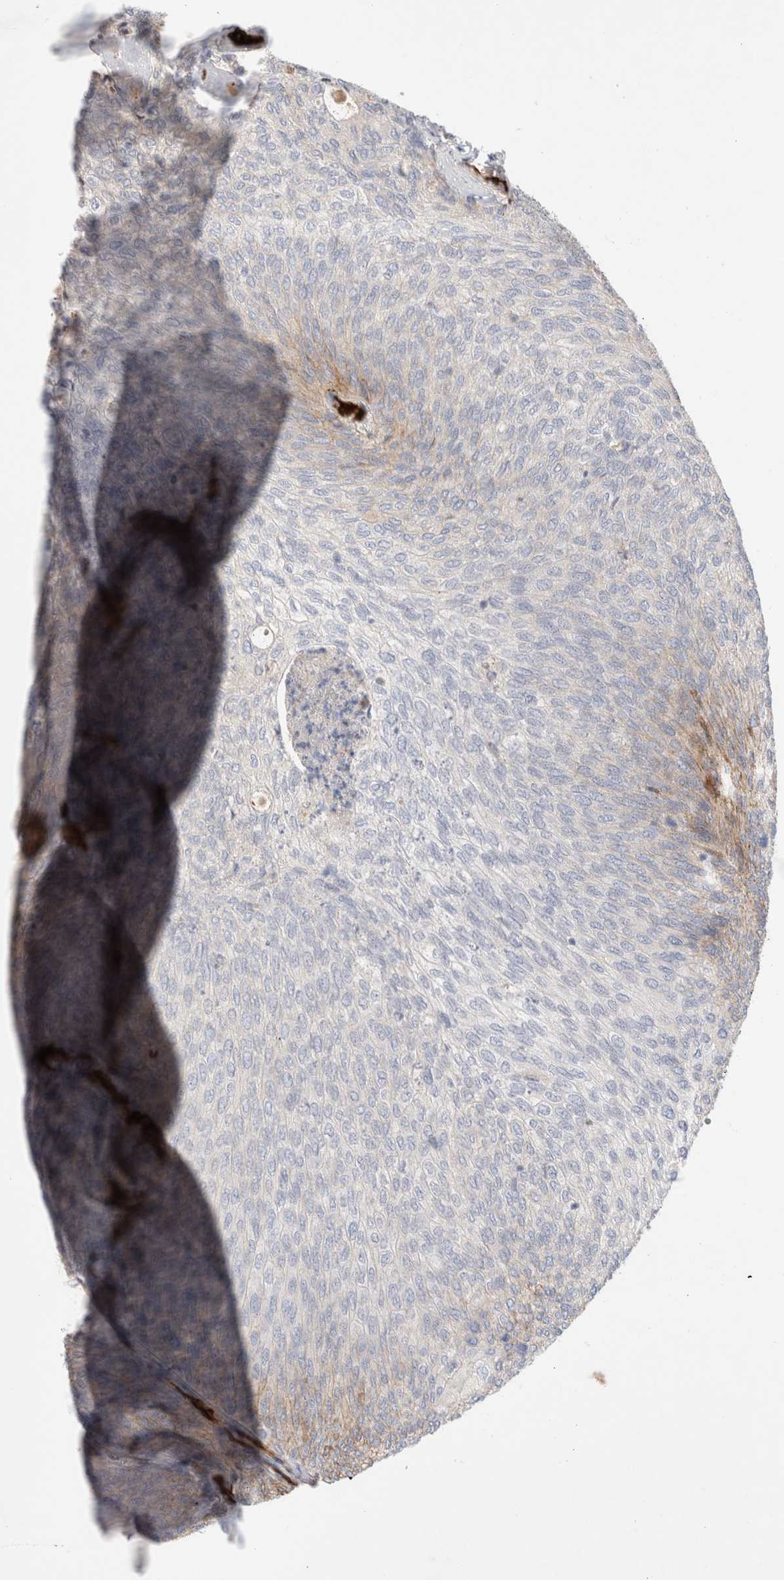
{"staining": {"intensity": "weak", "quantity": "<25%", "location": "cytoplasmic/membranous"}, "tissue": "urothelial cancer", "cell_type": "Tumor cells", "image_type": "cancer", "snomed": [{"axis": "morphology", "description": "Urothelial carcinoma, Low grade"}, {"axis": "topography", "description": "Urinary bladder"}], "caption": "An immunohistochemistry micrograph of urothelial cancer is shown. There is no staining in tumor cells of urothelial cancer. The staining was performed using DAB to visualize the protein expression in brown, while the nuclei were stained in blue with hematoxylin (Magnification: 20x).", "gene": "MST1", "patient": {"sex": "female", "age": 79}}